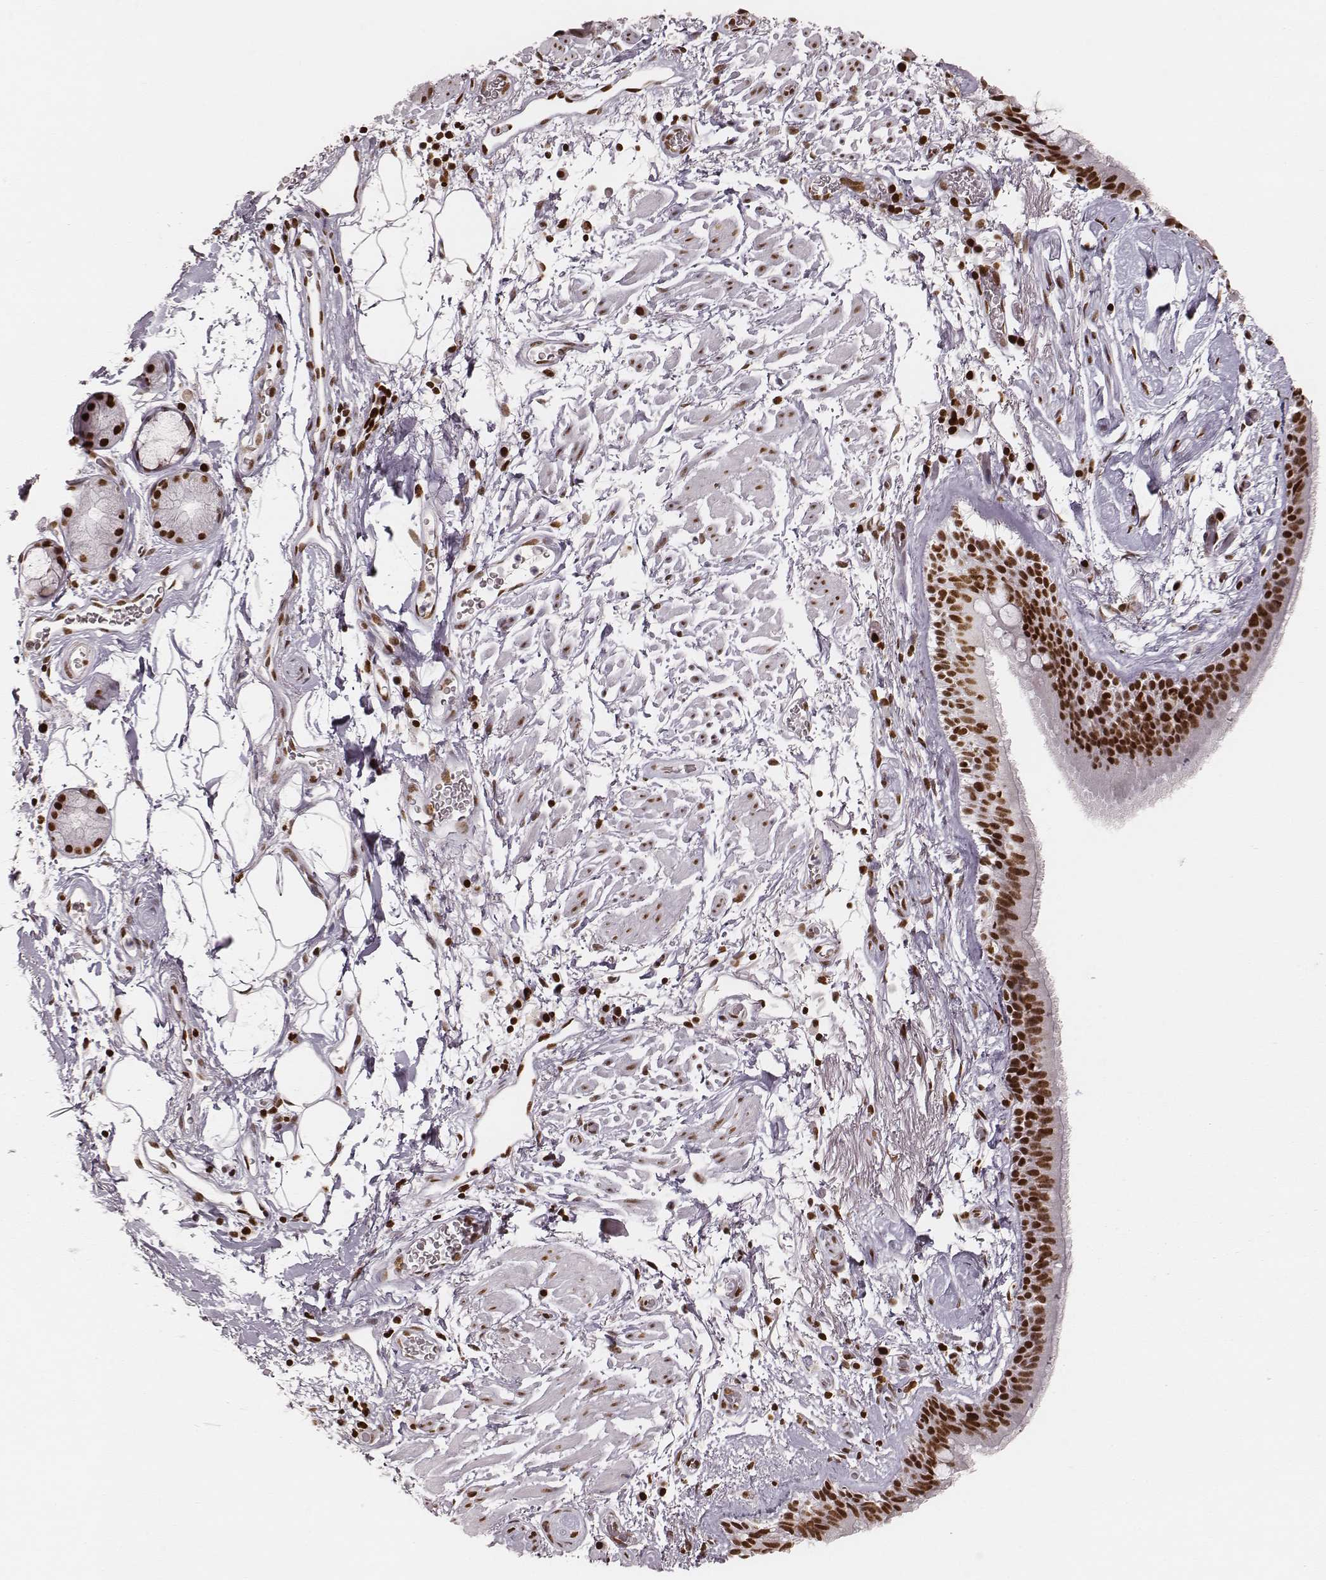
{"staining": {"intensity": "strong", "quantity": ">75%", "location": "nuclear"}, "tissue": "bronchus", "cell_type": "Respiratory epithelial cells", "image_type": "normal", "snomed": [{"axis": "morphology", "description": "Normal tissue, NOS"}, {"axis": "topography", "description": "Cartilage tissue"}, {"axis": "topography", "description": "Bronchus"}], "caption": "This is a photomicrograph of immunohistochemistry staining of unremarkable bronchus, which shows strong positivity in the nuclear of respiratory epithelial cells.", "gene": "PARP1", "patient": {"sex": "male", "age": 58}}